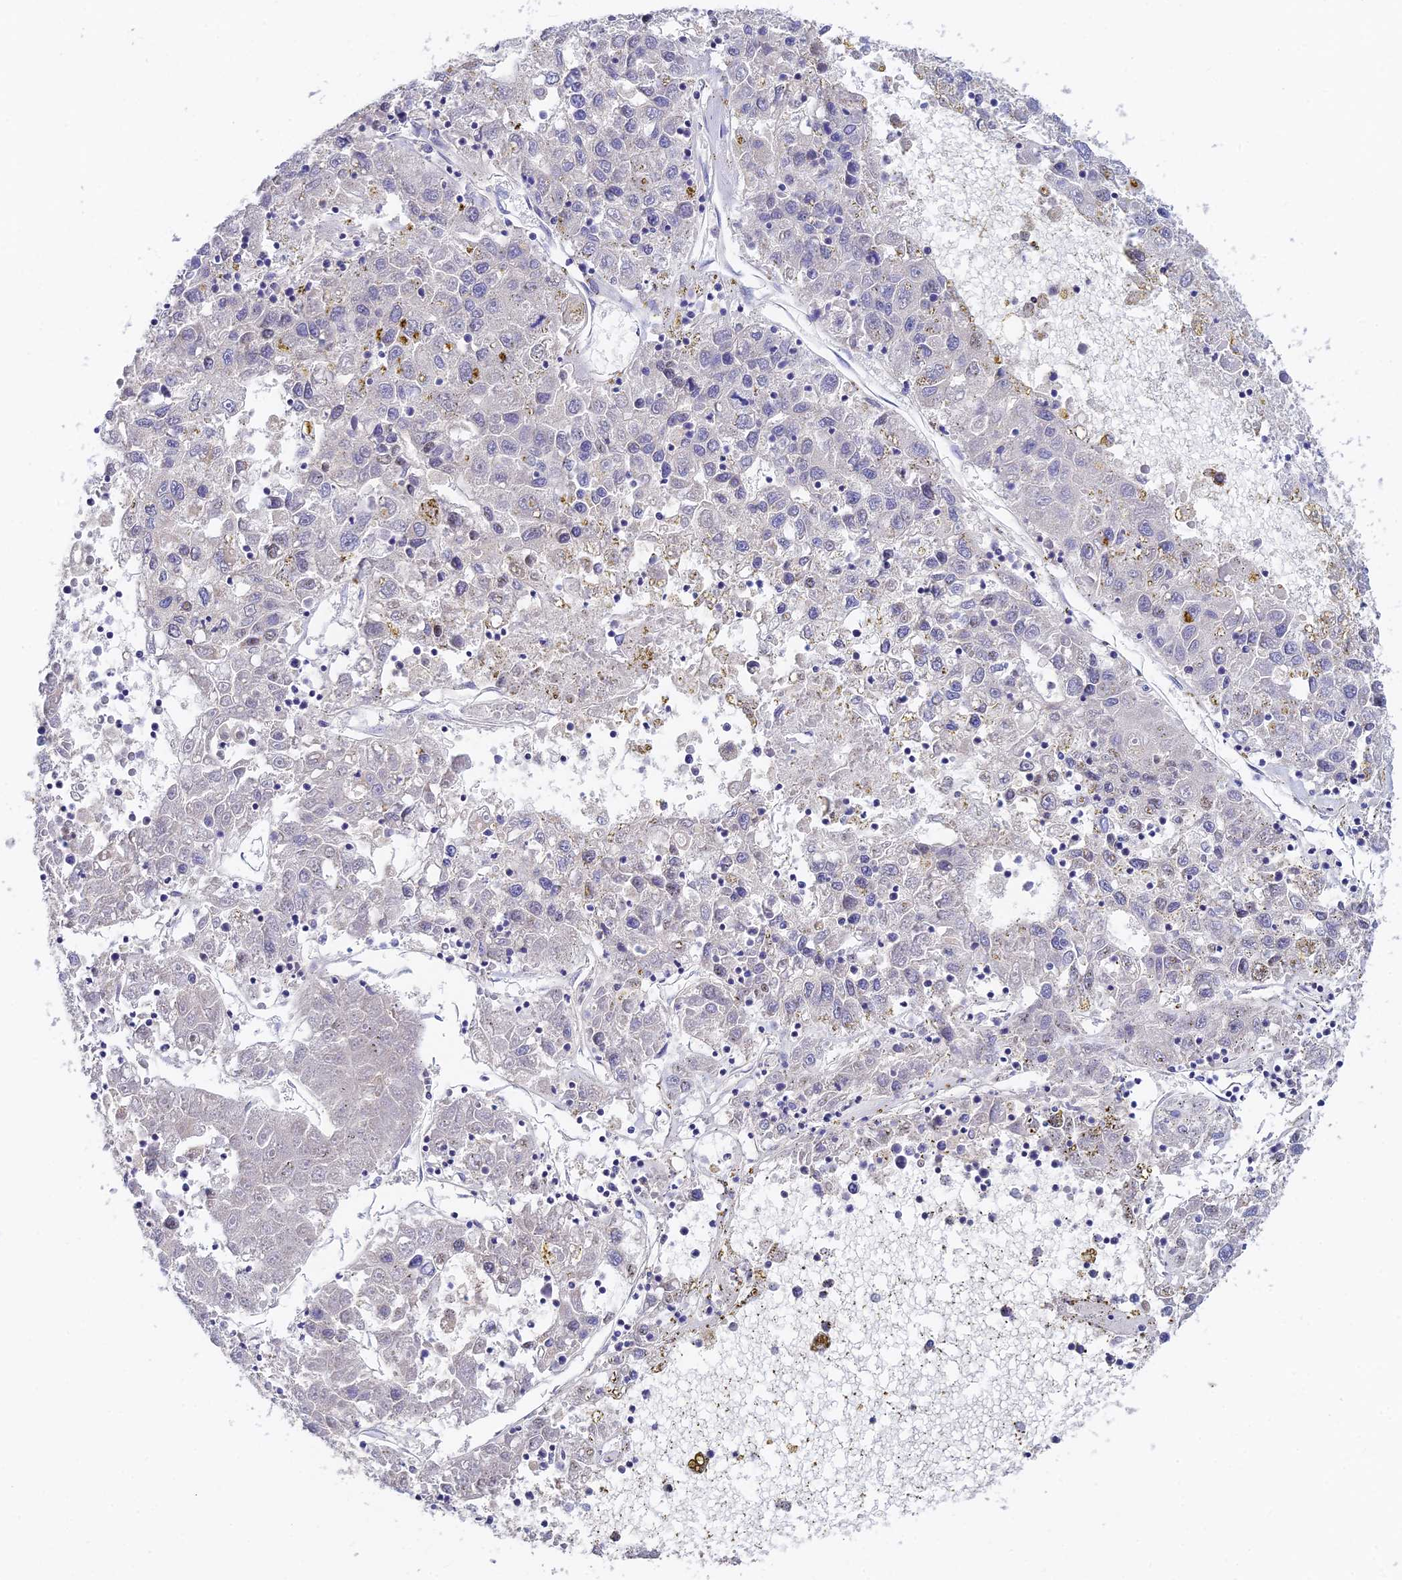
{"staining": {"intensity": "negative", "quantity": "none", "location": "none"}, "tissue": "liver cancer", "cell_type": "Tumor cells", "image_type": "cancer", "snomed": [{"axis": "morphology", "description": "Carcinoma, Hepatocellular, NOS"}, {"axis": "topography", "description": "Liver"}], "caption": "Immunohistochemistry (IHC) of hepatocellular carcinoma (liver) reveals no expression in tumor cells.", "gene": "HOXB1", "patient": {"sex": "male", "age": 49}}